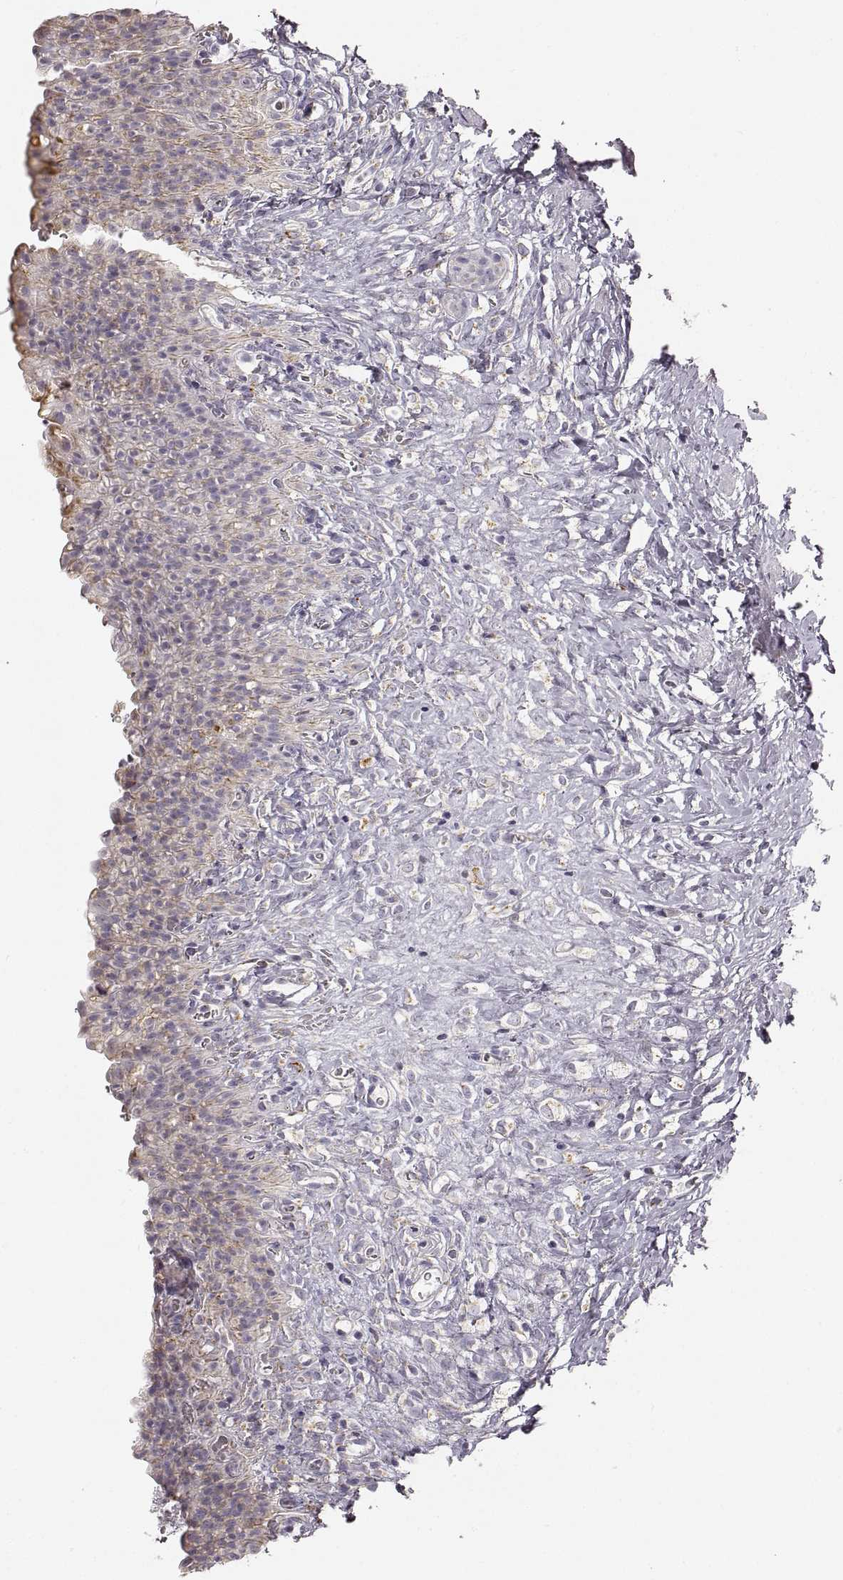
{"staining": {"intensity": "weak", "quantity": "<25%", "location": "cytoplasmic/membranous"}, "tissue": "urinary bladder", "cell_type": "Urothelial cells", "image_type": "normal", "snomed": [{"axis": "morphology", "description": "Normal tissue, NOS"}, {"axis": "topography", "description": "Urinary bladder"}, {"axis": "topography", "description": "Prostate"}], "caption": "Urothelial cells are negative for protein expression in normal human urinary bladder. (Brightfield microscopy of DAB IHC at high magnification).", "gene": "RDH13", "patient": {"sex": "male", "age": 76}}